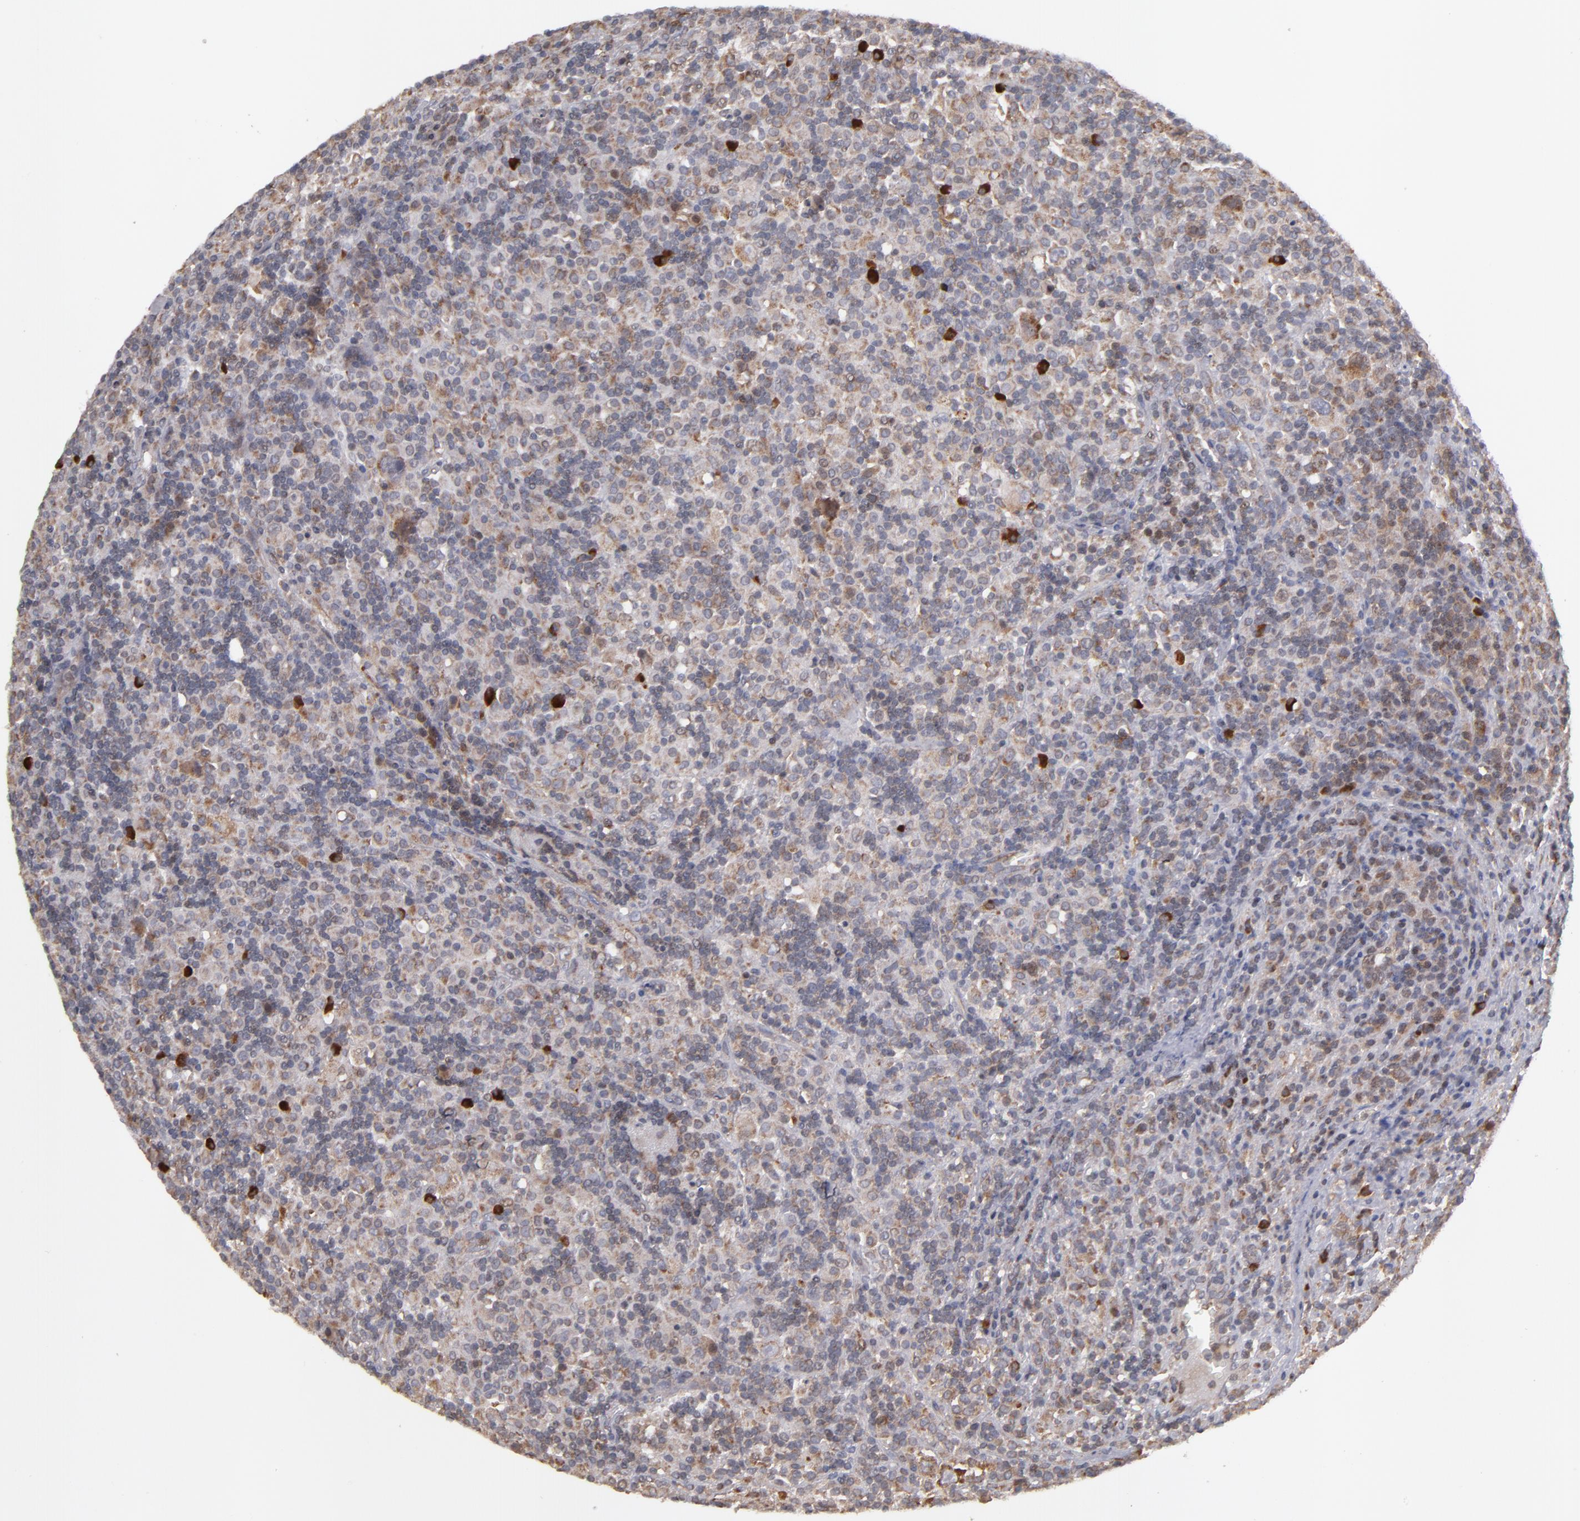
{"staining": {"intensity": "moderate", "quantity": ">75%", "location": "cytoplasmic/membranous"}, "tissue": "lymphoma", "cell_type": "Tumor cells", "image_type": "cancer", "snomed": [{"axis": "morphology", "description": "Hodgkin's disease, NOS"}, {"axis": "topography", "description": "Lymph node"}], "caption": "Protein expression by immunohistochemistry (IHC) reveals moderate cytoplasmic/membranous positivity in about >75% of tumor cells in Hodgkin's disease.", "gene": "SND1", "patient": {"sex": "male", "age": 46}}